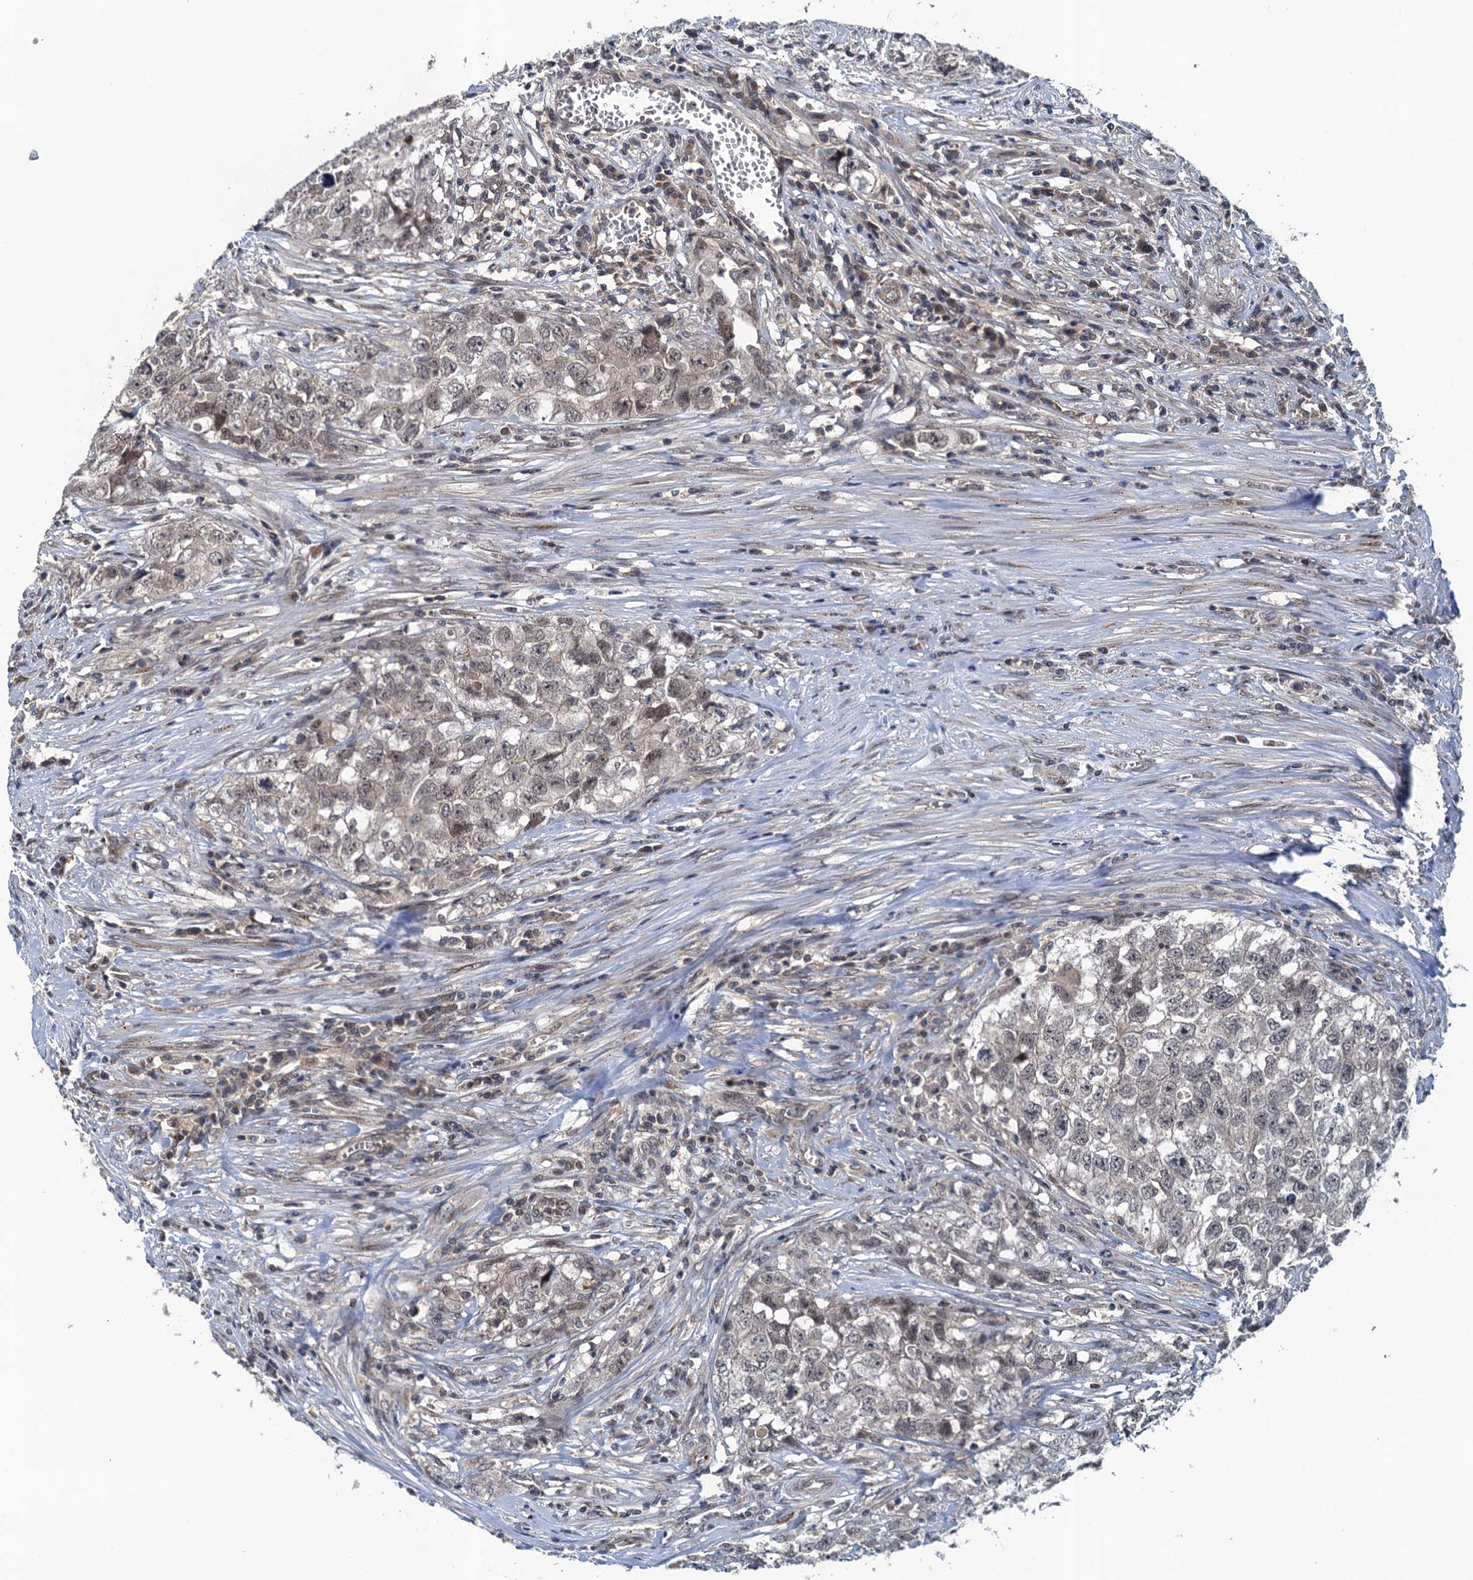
{"staining": {"intensity": "negative", "quantity": "none", "location": "none"}, "tissue": "testis cancer", "cell_type": "Tumor cells", "image_type": "cancer", "snomed": [{"axis": "morphology", "description": "Seminoma, NOS"}, {"axis": "morphology", "description": "Carcinoma, Embryonal, NOS"}, {"axis": "topography", "description": "Testis"}], "caption": "Tumor cells show no significant protein positivity in testis cancer (embryonal carcinoma).", "gene": "RNF165", "patient": {"sex": "male", "age": 43}}